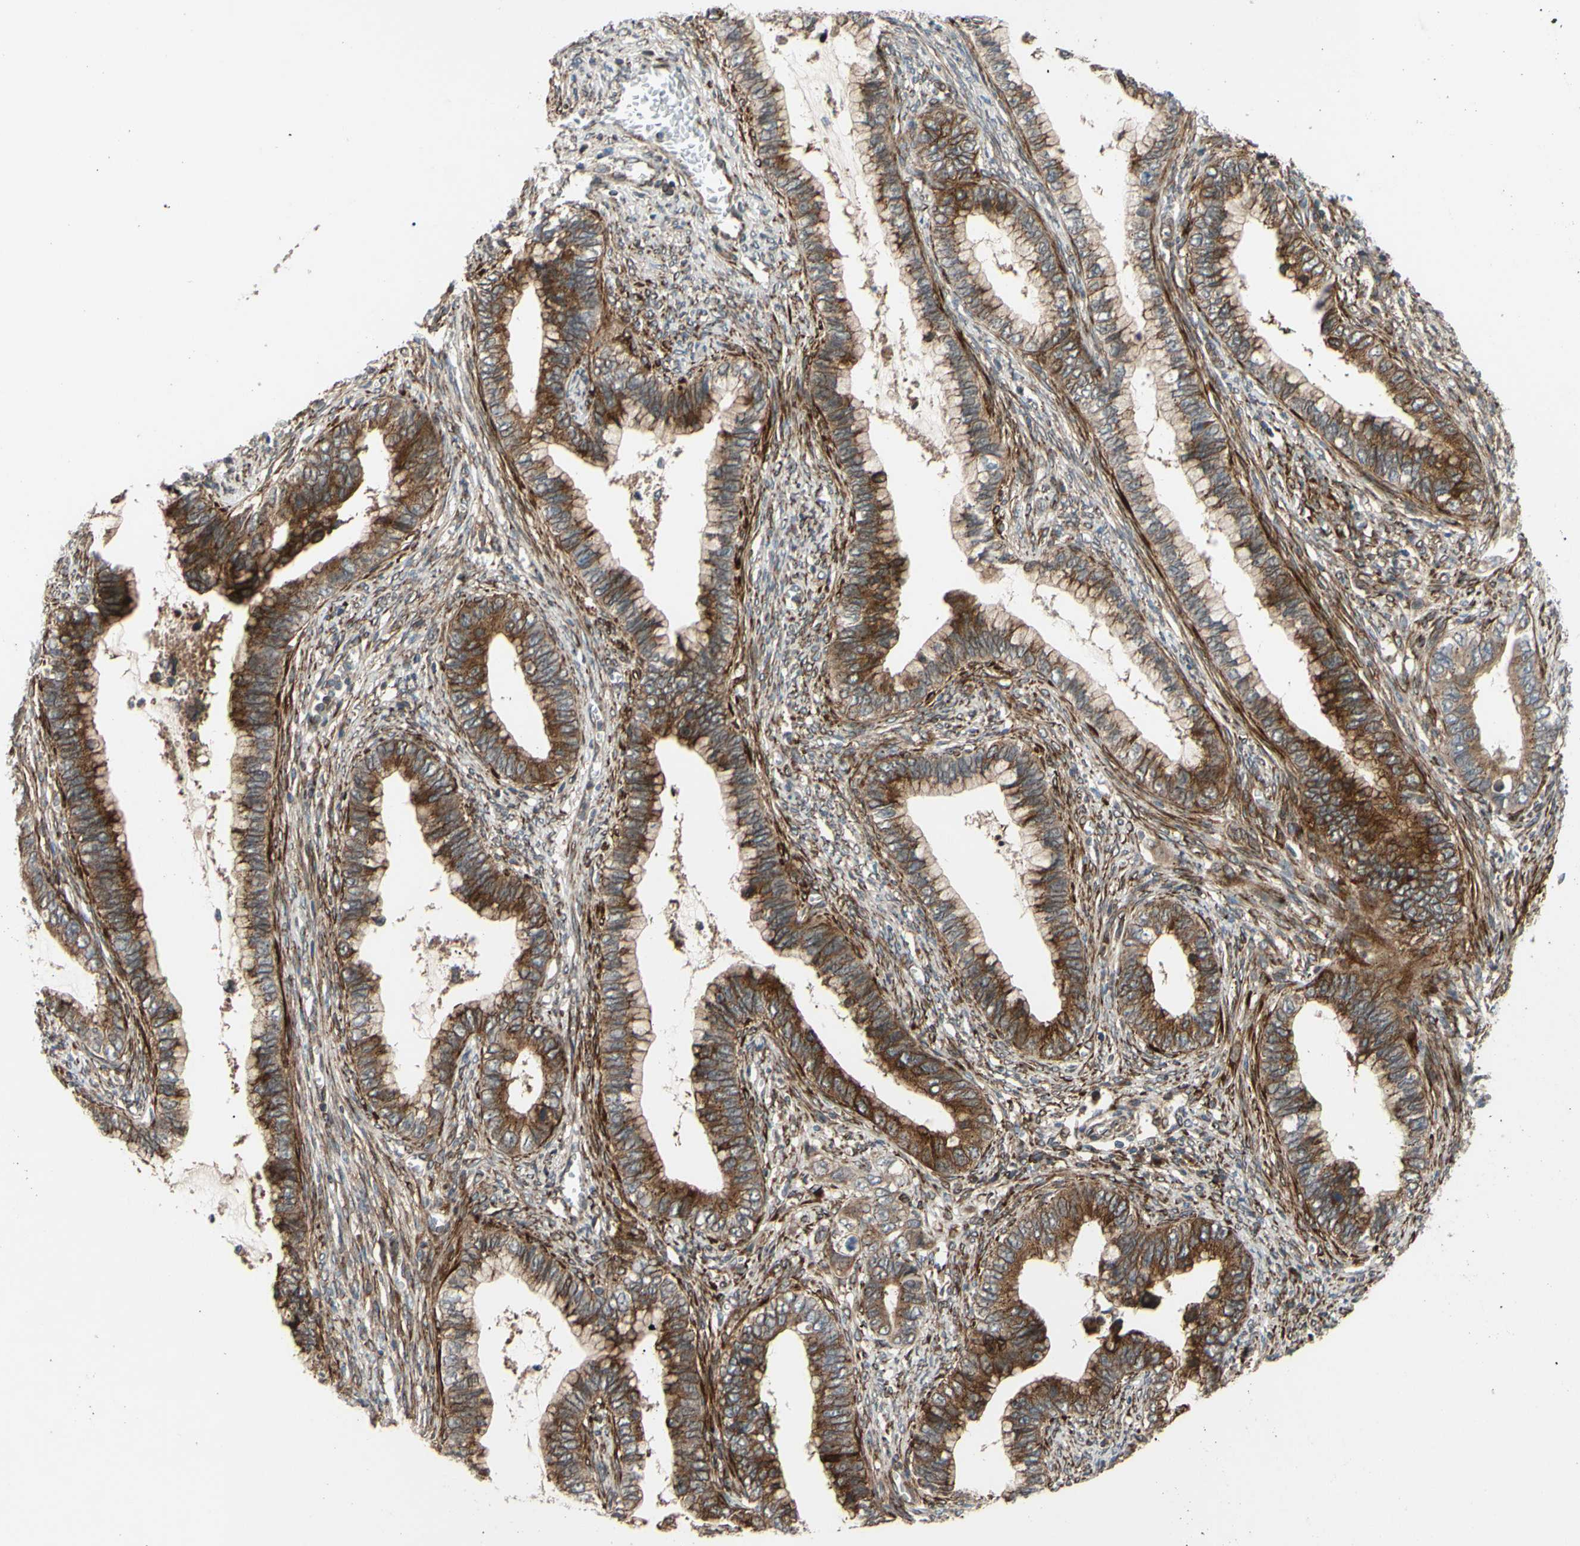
{"staining": {"intensity": "strong", "quantity": ">75%", "location": "cytoplasmic/membranous"}, "tissue": "cervical cancer", "cell_type": "Tumor cells", "image_type": "cancer", "snomed": [{"axis": "morphology", "description": "Adenocarcinoma, NOS"}, {"axis": "topography", "description": "Cervix"}], "caption": "This micrograph displays immunohistochemistry staining of human adenocarcinoma (cervical), with high strong cytoplasmic/membranous staining in about >75% of tumor cells.", "gene": "PRAF2", "patient": {"sex": "female", "age": 44}}